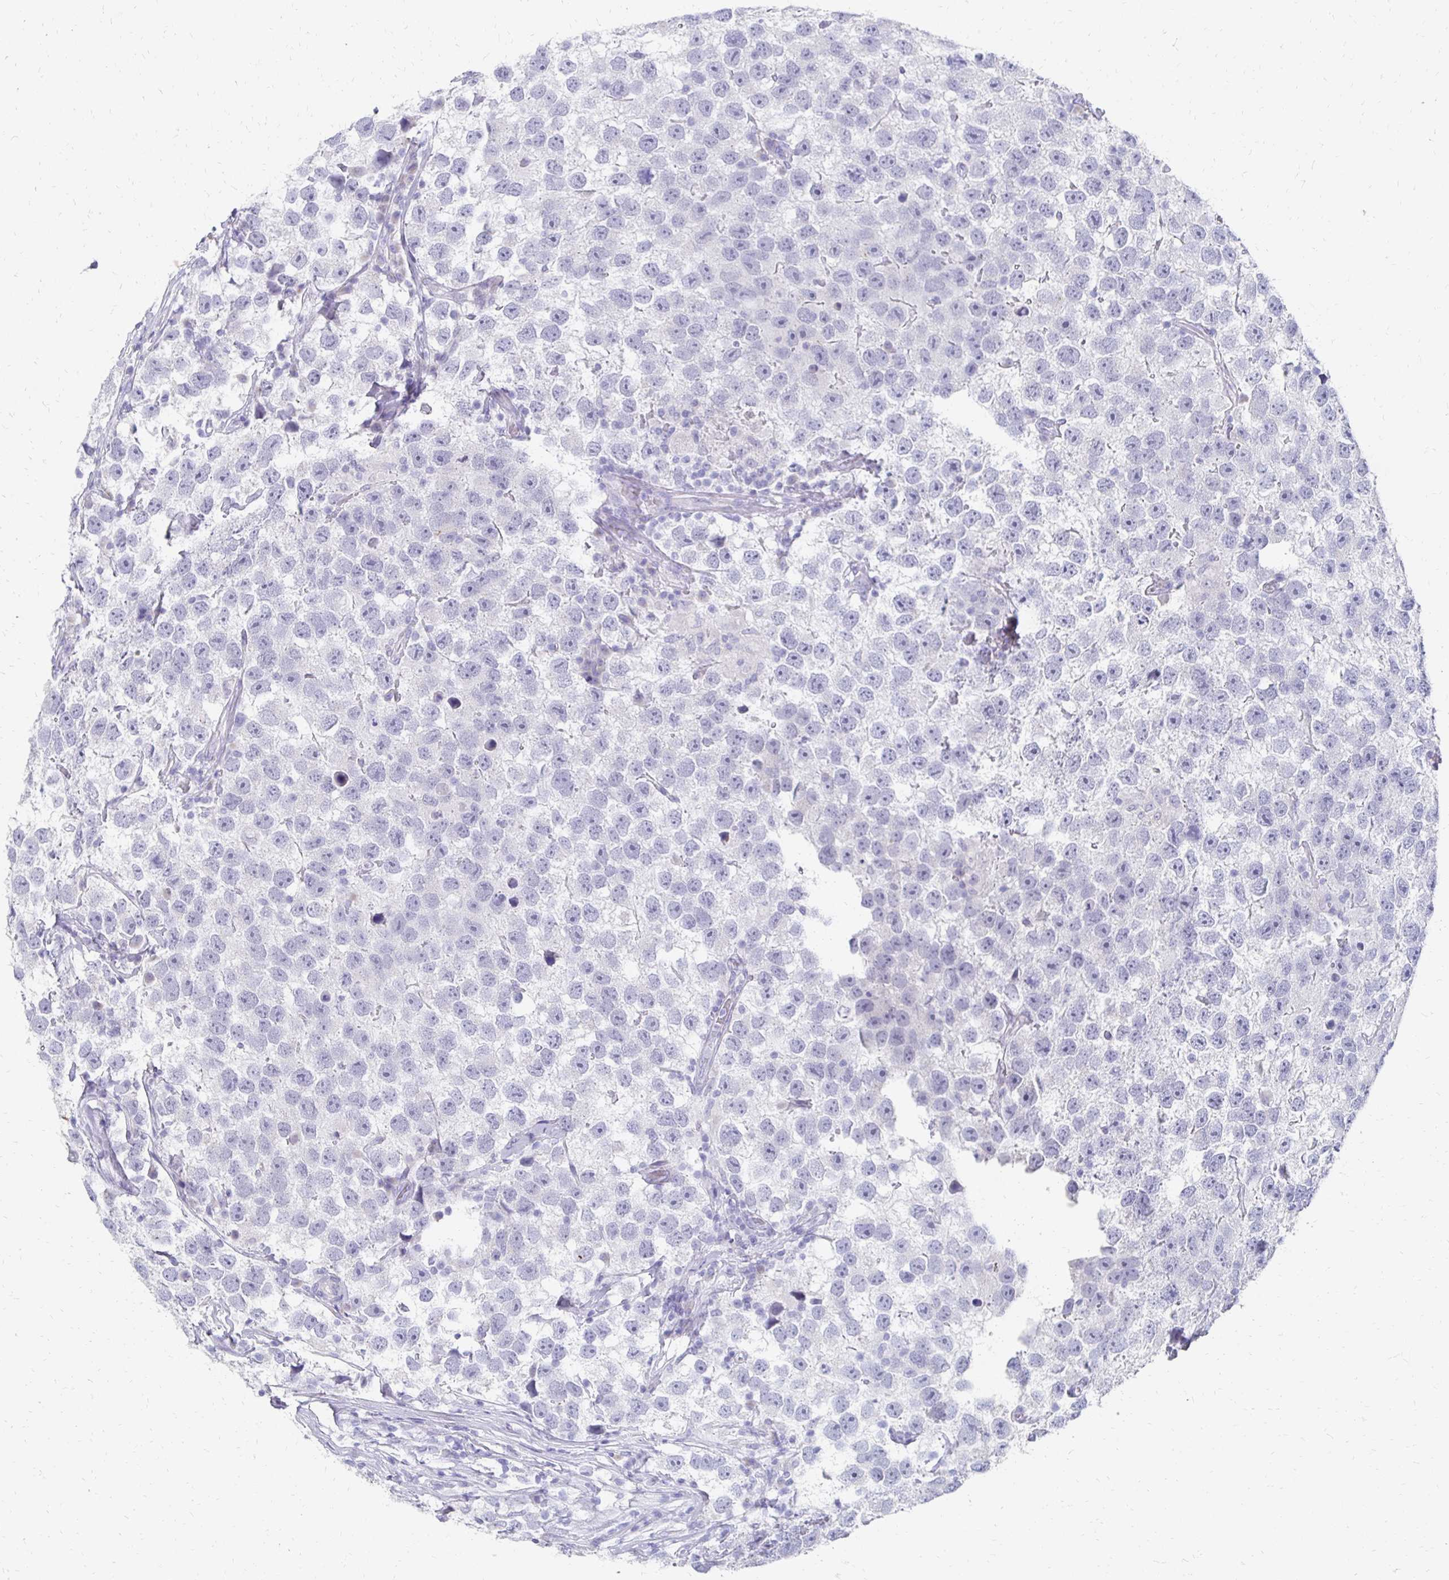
{"staining": {"intensity": "negative", "quantity": "none", "location": "none"}, "tissue": "testis cancer", "cell_type": "Tumor cells", "image_type": "cancer", "snomed": [{"axis": "morphology", "description": "Seminoma, NOS"}, {"axis": "topography", "description": "Testis"}], "caption": "IHC photomicrograph of testis seminoma stained for a protein (brown), which exhibits no expression in tumor cells.", "gene": "SYCP3", "patient": {"sex": "male", "age": 26}}